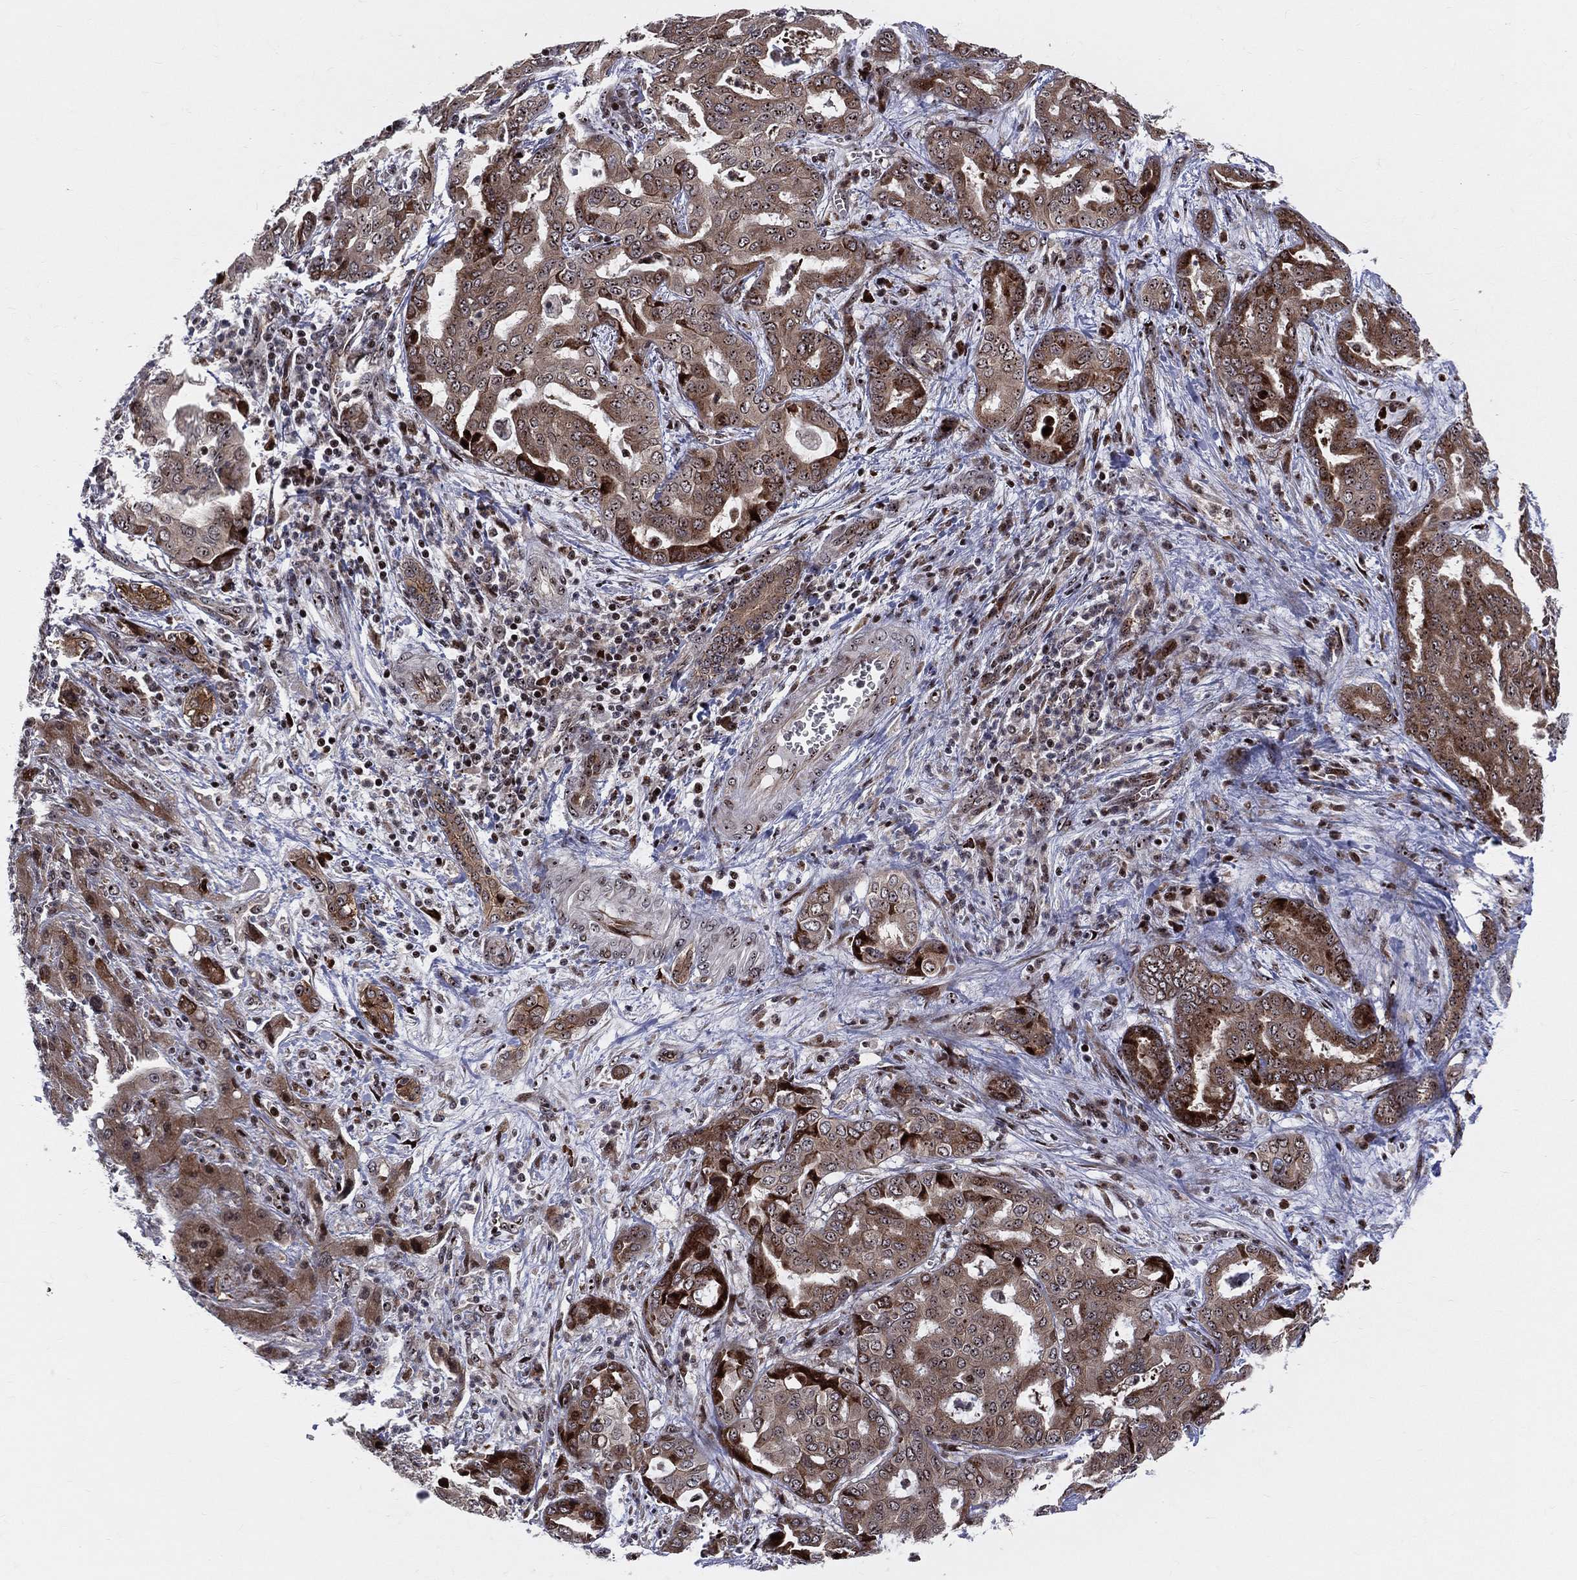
{"staining": {"intensity": "strong", "quantity": "<25%", "location": "cytoplasmic/membranous,nuclear"}, "tissue": "liver cancer", "cell_type": "Tumor cells", "image_type": "cancer", "snomed": [{"axis": "morphology", "description": "Cholangiocarcinoma"}, {"axis": "topography", "description": "Liver"}], "caption": "Immunohistochemical staining of human liver cholangiocarcinoma reveals medium levels of strong cytoplasmic/membranous and nuclear protein expression in approximately <25% of tumor cells. Using DAB (3,3'-diaminobenzidine) (brown) and hematoxylin (blue) stains, captured at high magnification using brightfield microscopy.", "gene": "VHL", "patient": {"sex": "female", "age": 64}}